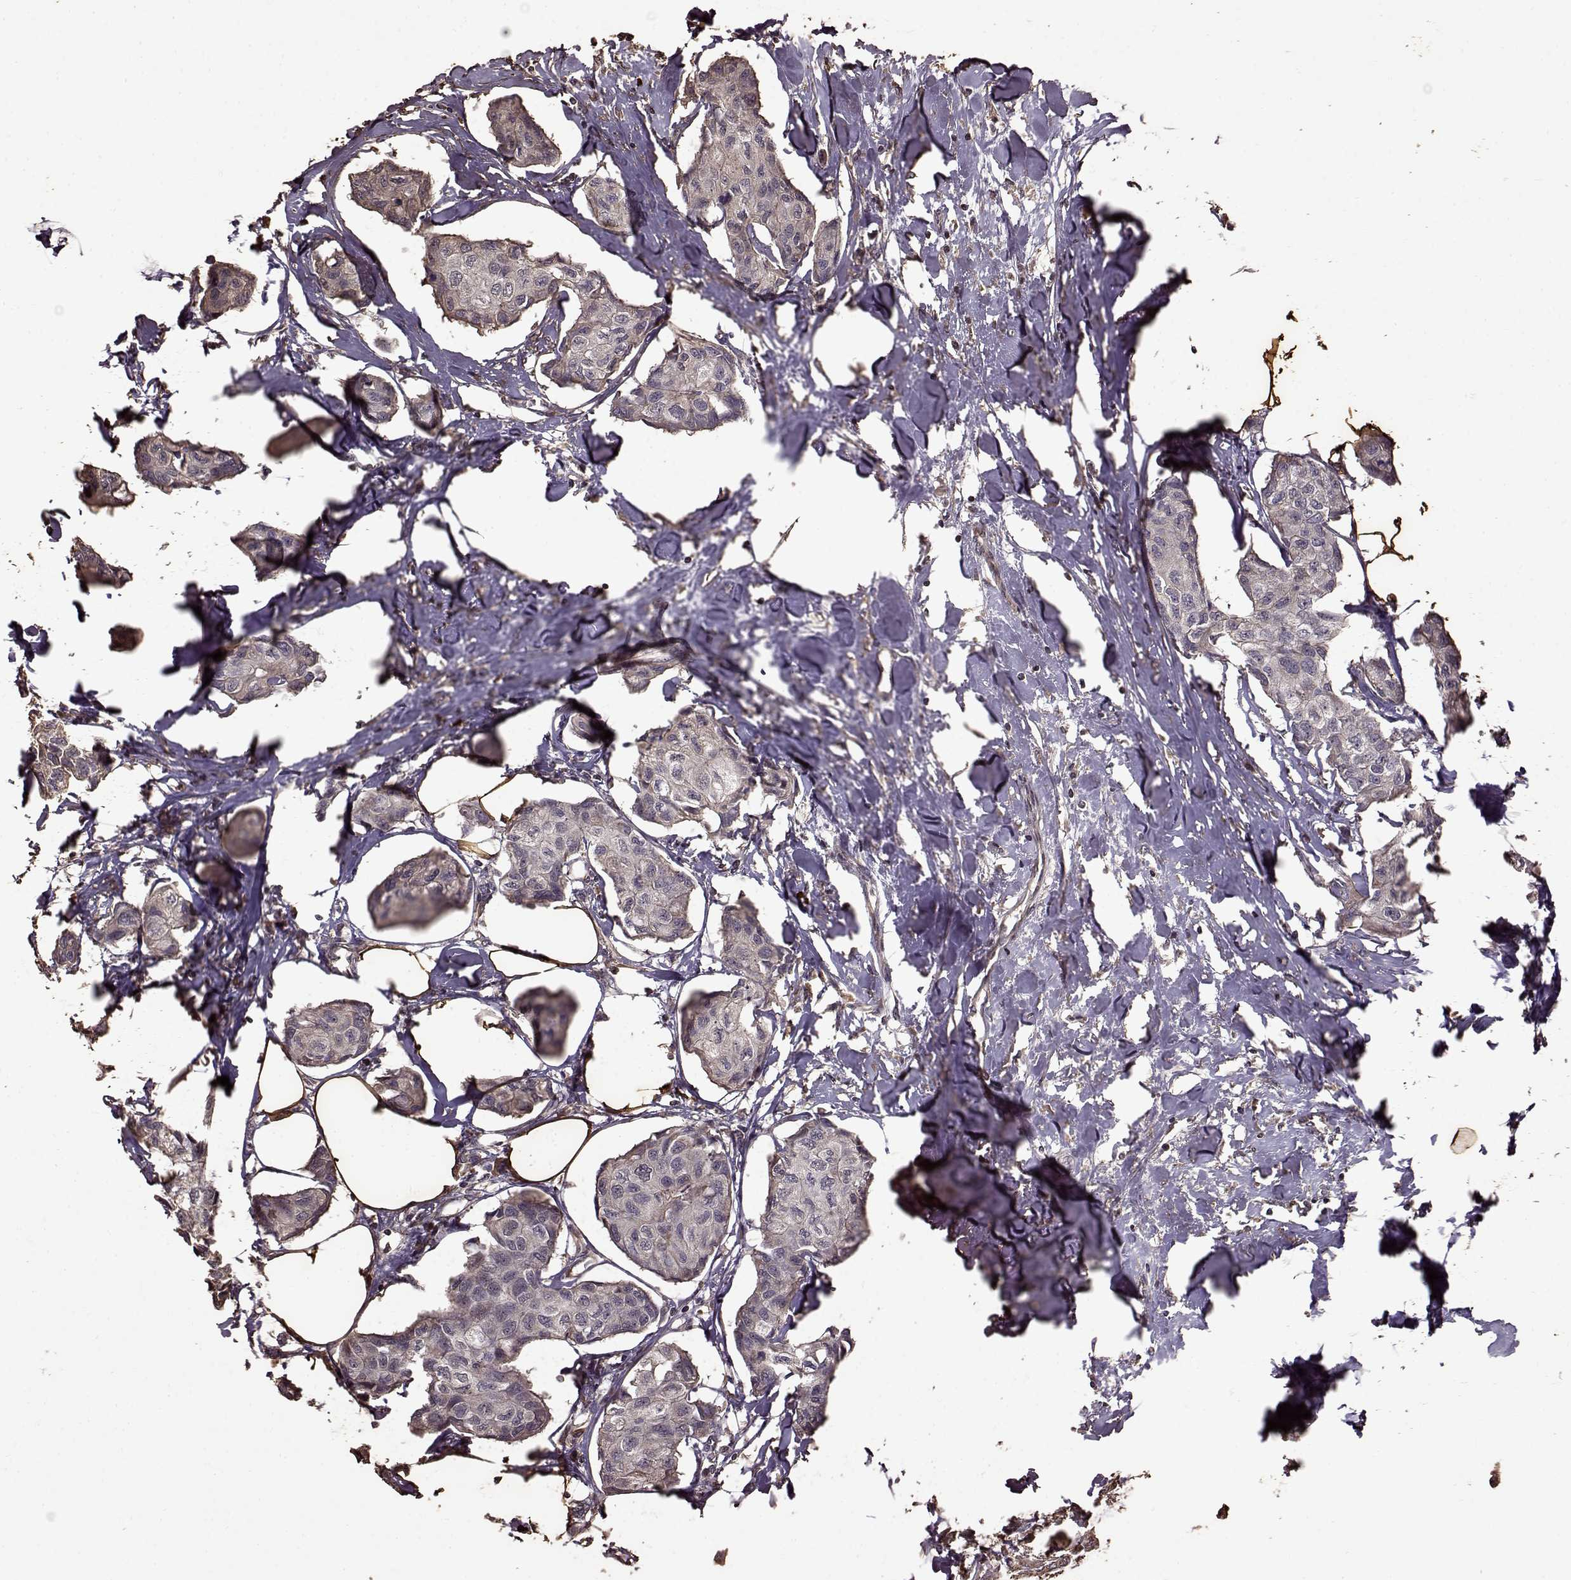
{"staining": {"intensity": "negative", "quantity": "none", "location": "none"}, "tissue": "breast cancer", "cell_type": "Tumor cells", "image_type": "cancer", "snomed": [{"axis": "morphology", "description": "Duct carcinoma"}, {"axis": "topography", "description": "Breast"}], "caption": "Intraductal carcinoma (breast) was stained to show a protein in brown. There is no significant staining in tumor cells. (Stains: DAB immunohistochemistry with hematoxylin counter stain, Microscopy: brightfield microscopy at high magnification).", "gene": "FBXW11", "patient": {"sex": "female", "age": 80}}